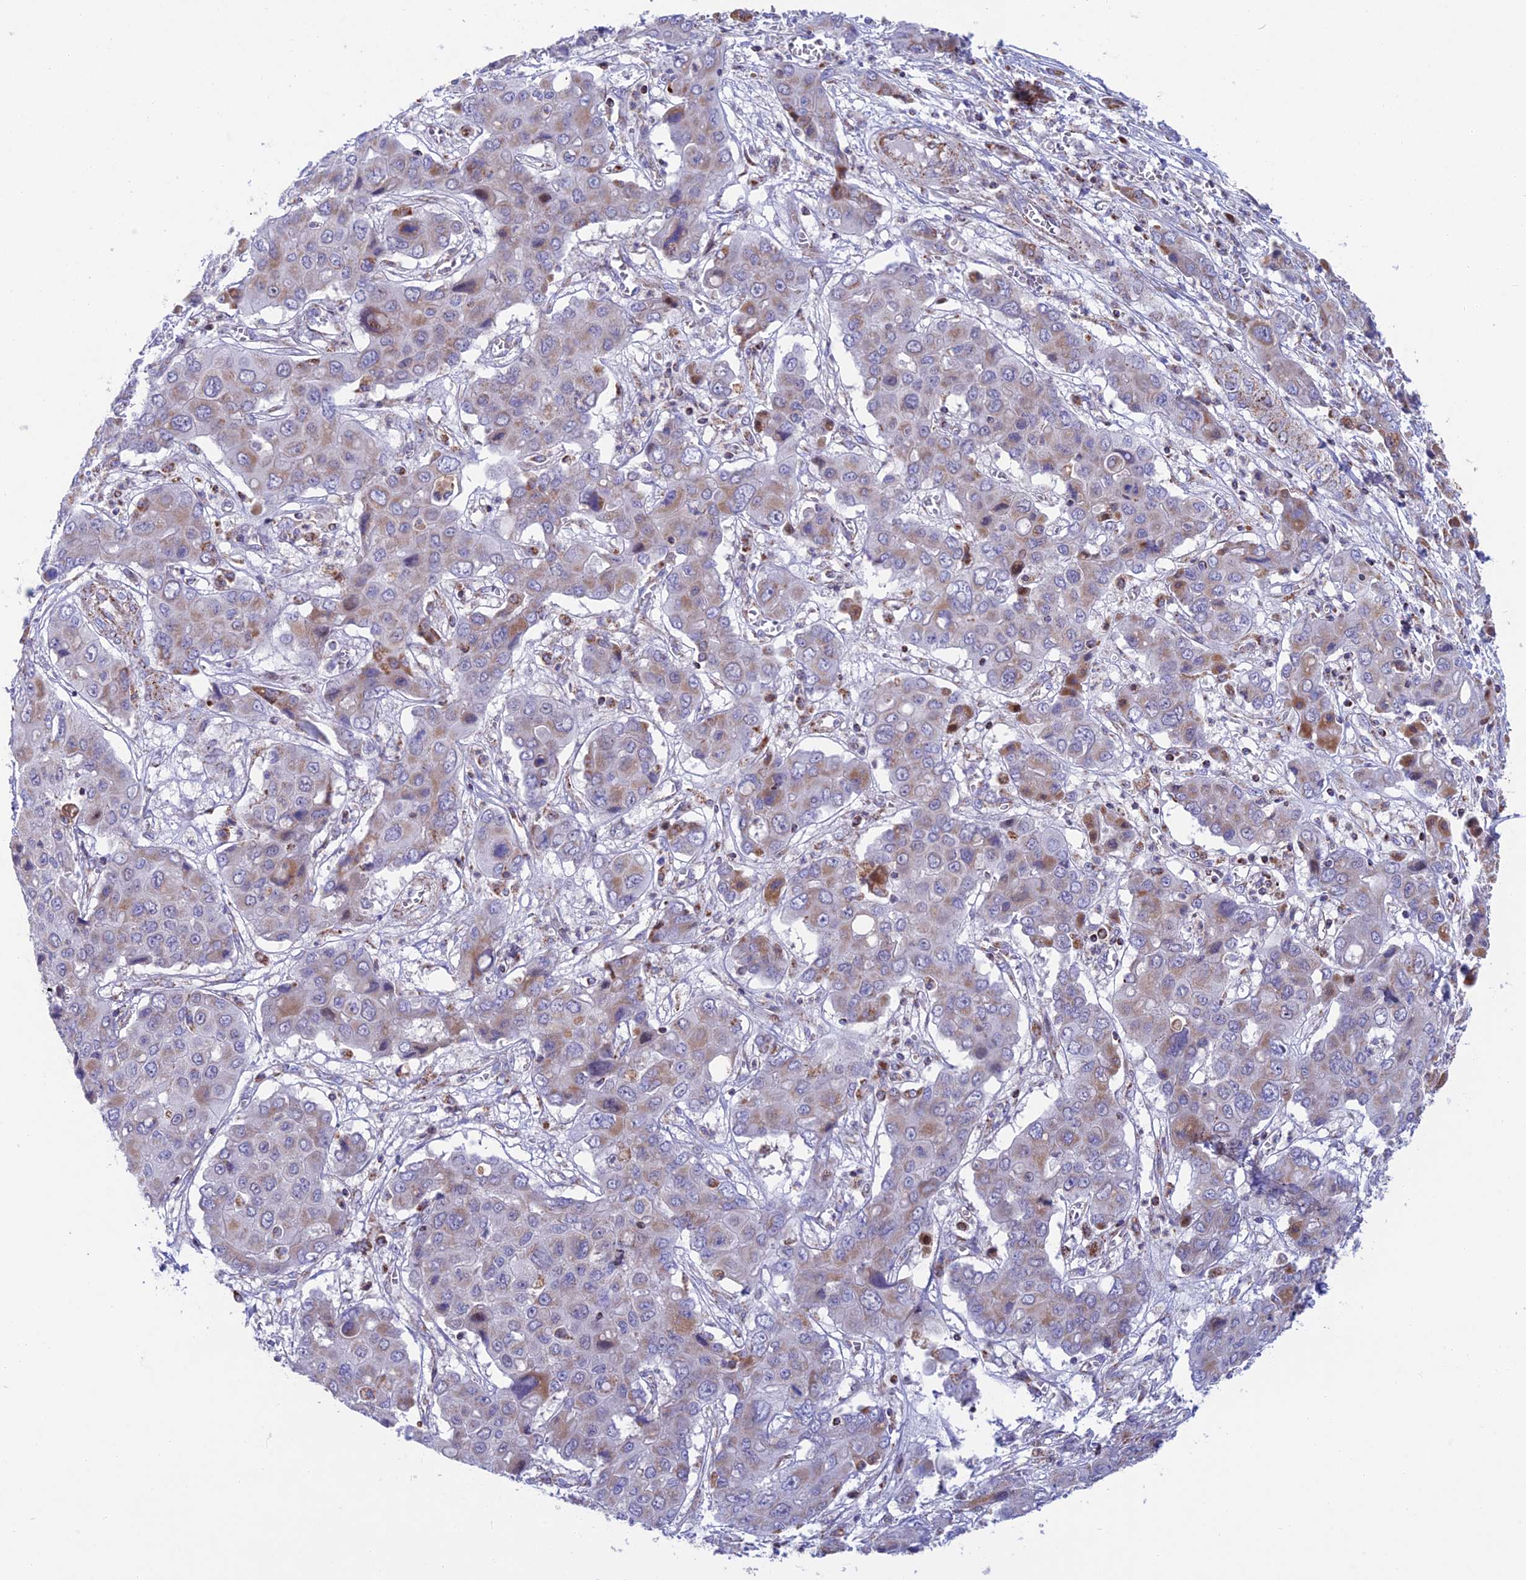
{"staining": {"intensity": "moderate", "quantity": "<25%", "location": "cytoplasmic/membranous"}, "tissue": "liver cancer", "cell_type": "Tumor cells", "image_type": "cancer", "snomed": [{"axis": "morphology", "description": "Cholangiocarcinoma"}, {"axis": "topography", "description": "Liver"}], "caption": "A low amount of moderate cytoplasmic/membranous positivity is seen in approximately <25% of tumor cells in liver cancer tissue.", "gene": "CS", "patient": {"sex": "male", "age": 67}}